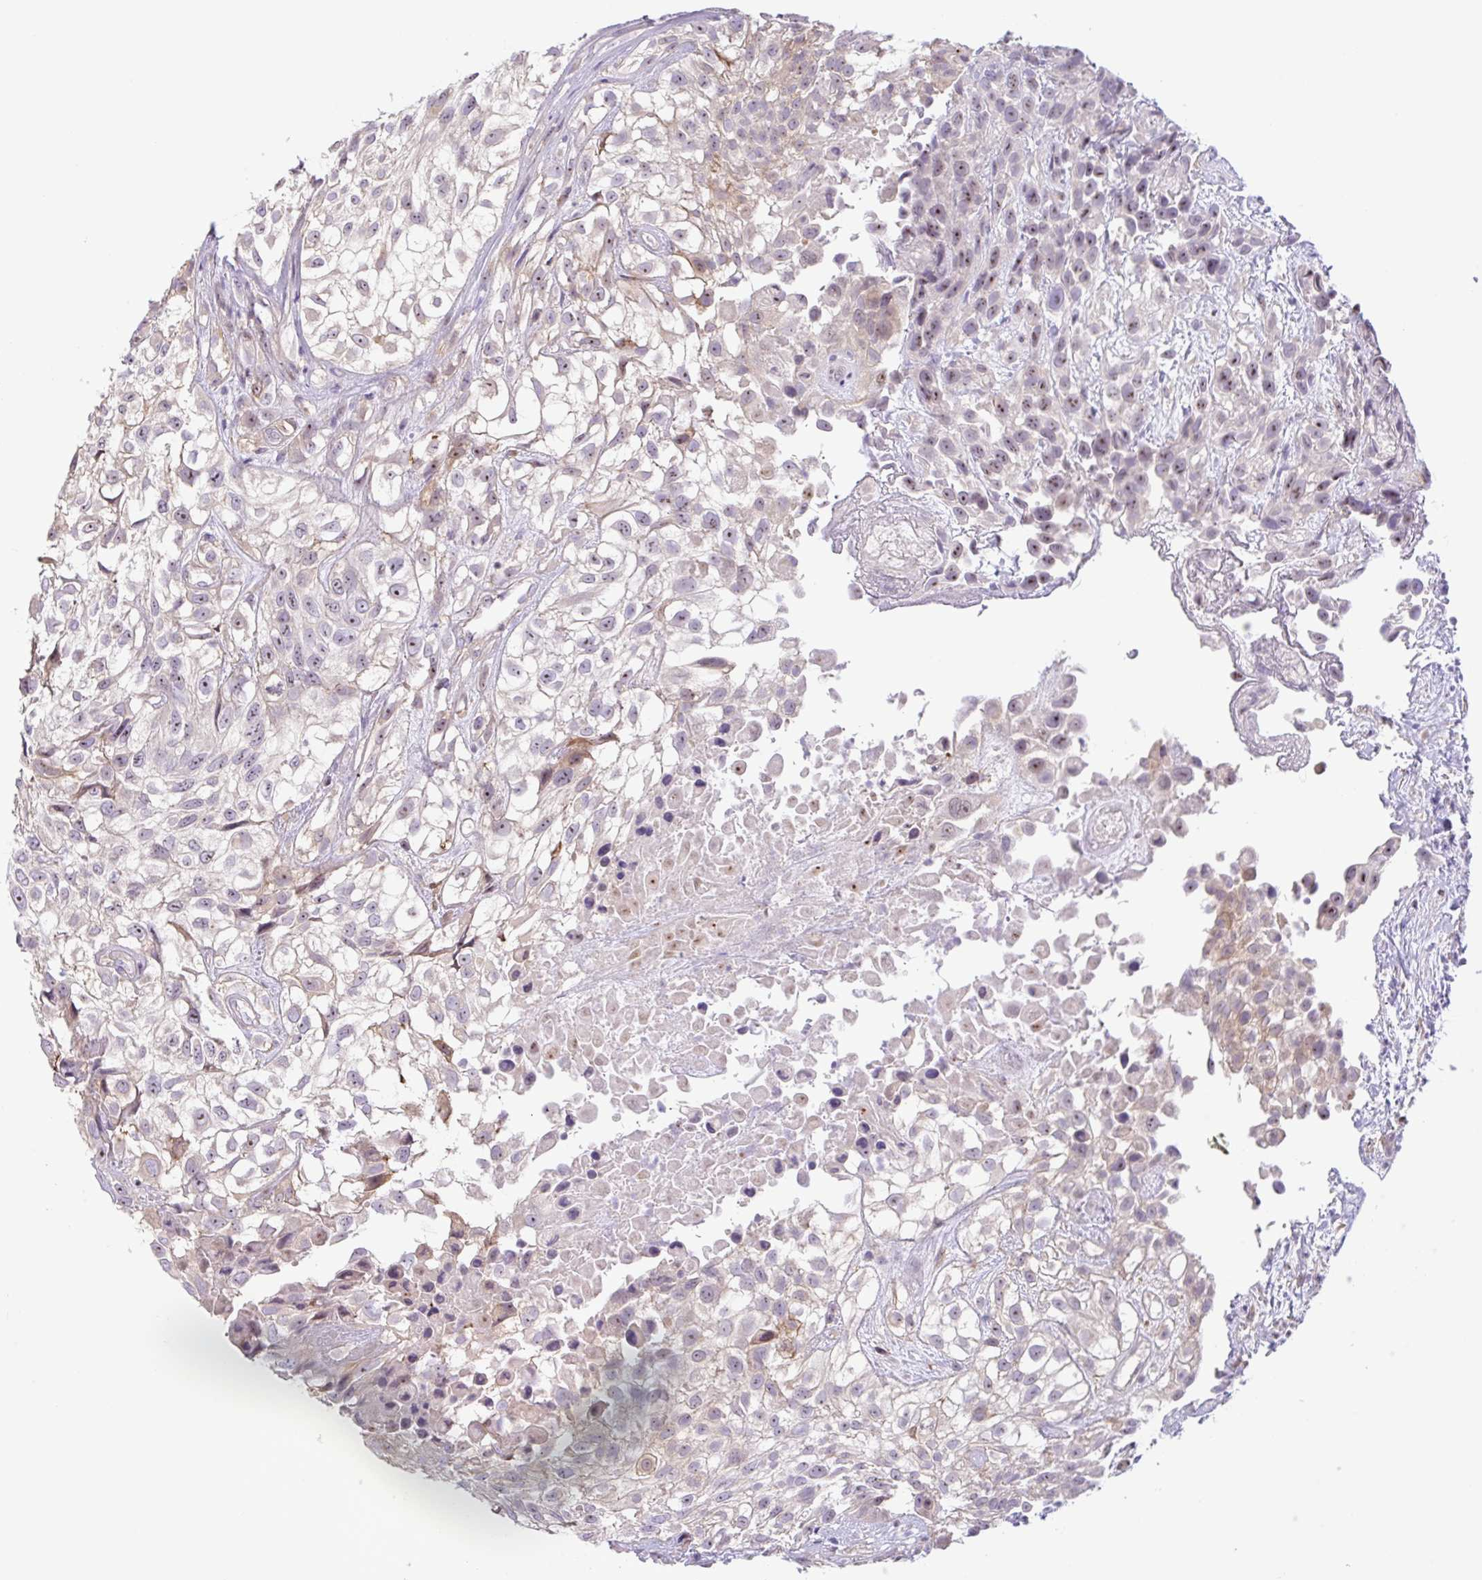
{"staining": {"intensity": "strong", "quantity": "25%-75%", "location": "nuclear"}, "tissue": "urothelial cancer", "cell_type": "Tumor cells", "image_type": "cancer", "snomed": [{"axis": "morphology", "description": "Urothelial carcinoma, High grade"}, {"axis": "topography", "description": "Urinary bladder"}], "caption": "Immunohistochemistry (IHC) (DAB (3,3'-diaminobenzidine)) staining of human urothelial cancer exhibits strong nuclear protein expression in approximately 25%-75% of tumor cells.", "gene": "MXRA8", "patient": {"sex": "male", "age": 56}}